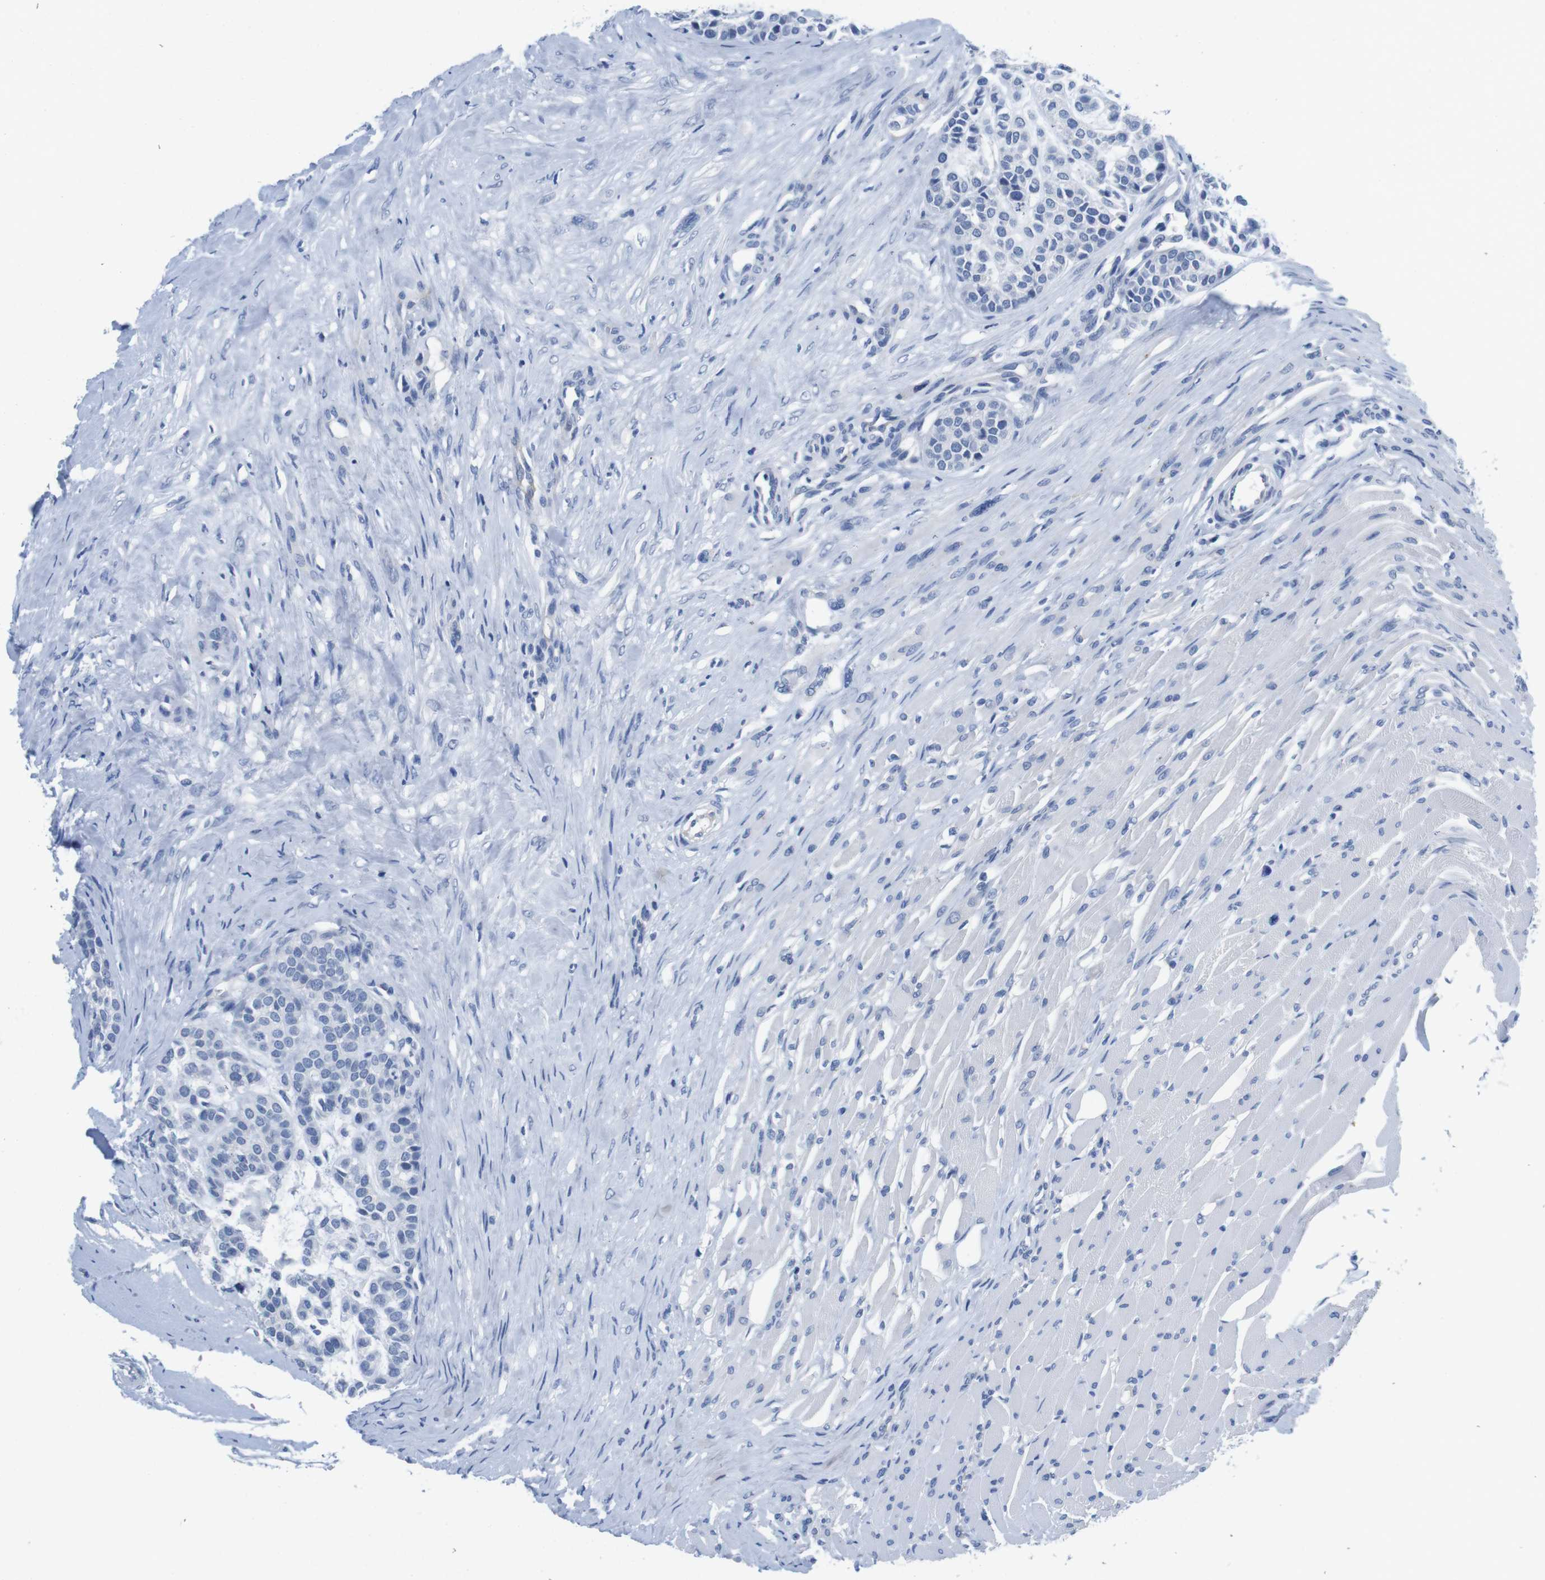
{"staining": {"intensity": "negative", "quantity": "none", "location": "none"}, "tissue": "head and neck cancer", "cell_type": "Tumor cells", "image_type": "cancer", "snomed": [{"axis": "morphology", "description": "Adenocarcinoma, NOS"}, {"axis": "morphology", "description": "Adenoma, NOS"}, {"axis": "topography", "description": "Head-Neck"}], "caption": "This image is of head and neck adenoma stained with IHC to label a protein in brown with the nuclei are counter-stained blue. There is no staining in tumor cells.", "gene": "MAP6", "patient": {"sex": "female", "age": 55}}